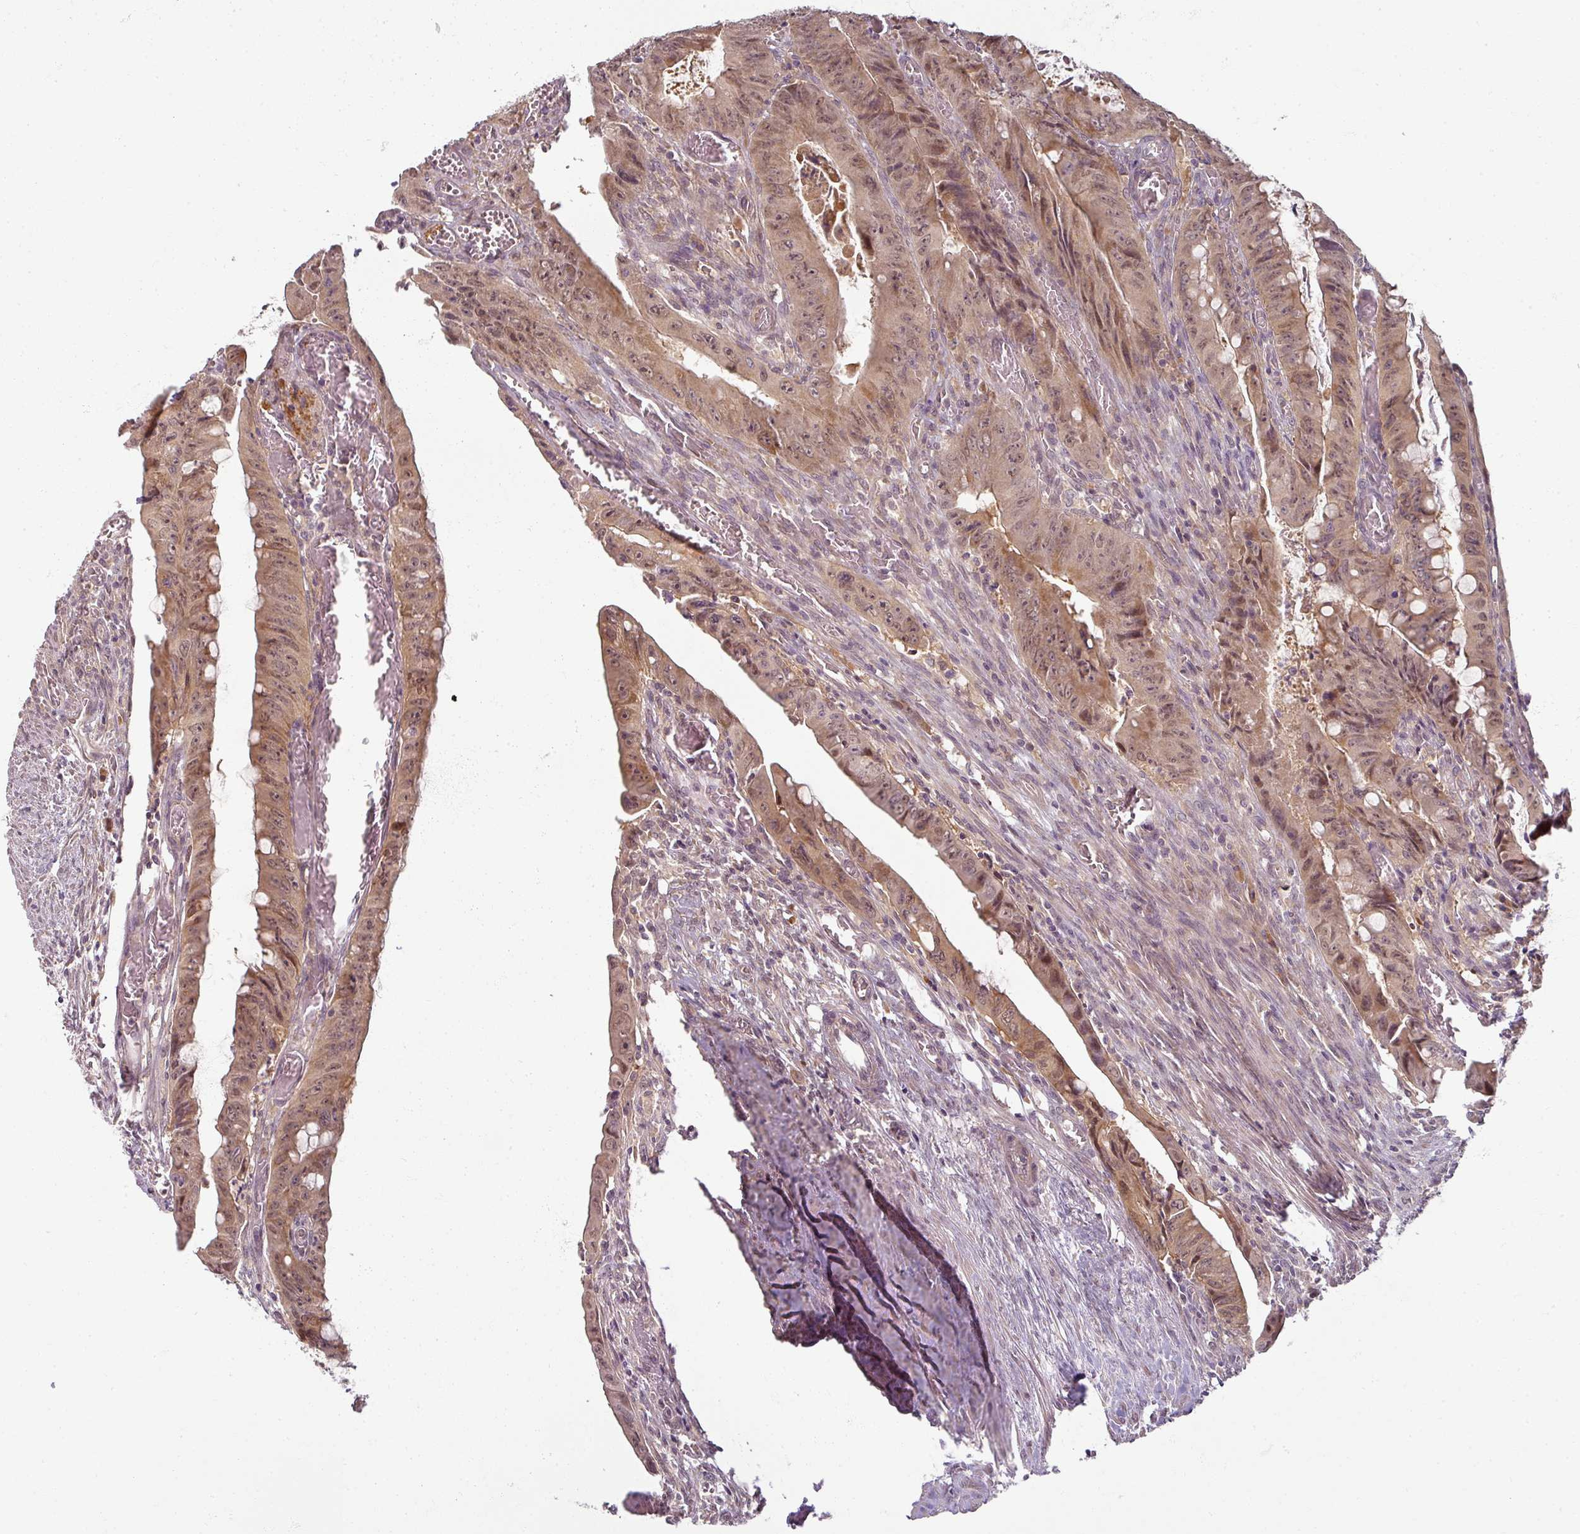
{"staining": {"intensity": "moderate", "quantity": ">75%", "location": "cytoplasmic/membranous,nuclear"}, "tissue": "colorectal cancer", "cell_type": "Tumor cells", "image_type": "cancer", "snomed": [{"axis": "morphology", "description": "Adenocarcinoma, NOS"}, {"axis": "topography", "description": "Rectum"}], "caption": "IHC of colorectal adenocarcinoma displays medium levels of moderate cytoplasmic/membranous and nuclear staining in approximately >75% of tumor cells.", "gene": "MYMK", "patient": {"sex": "male", "age": 78}}